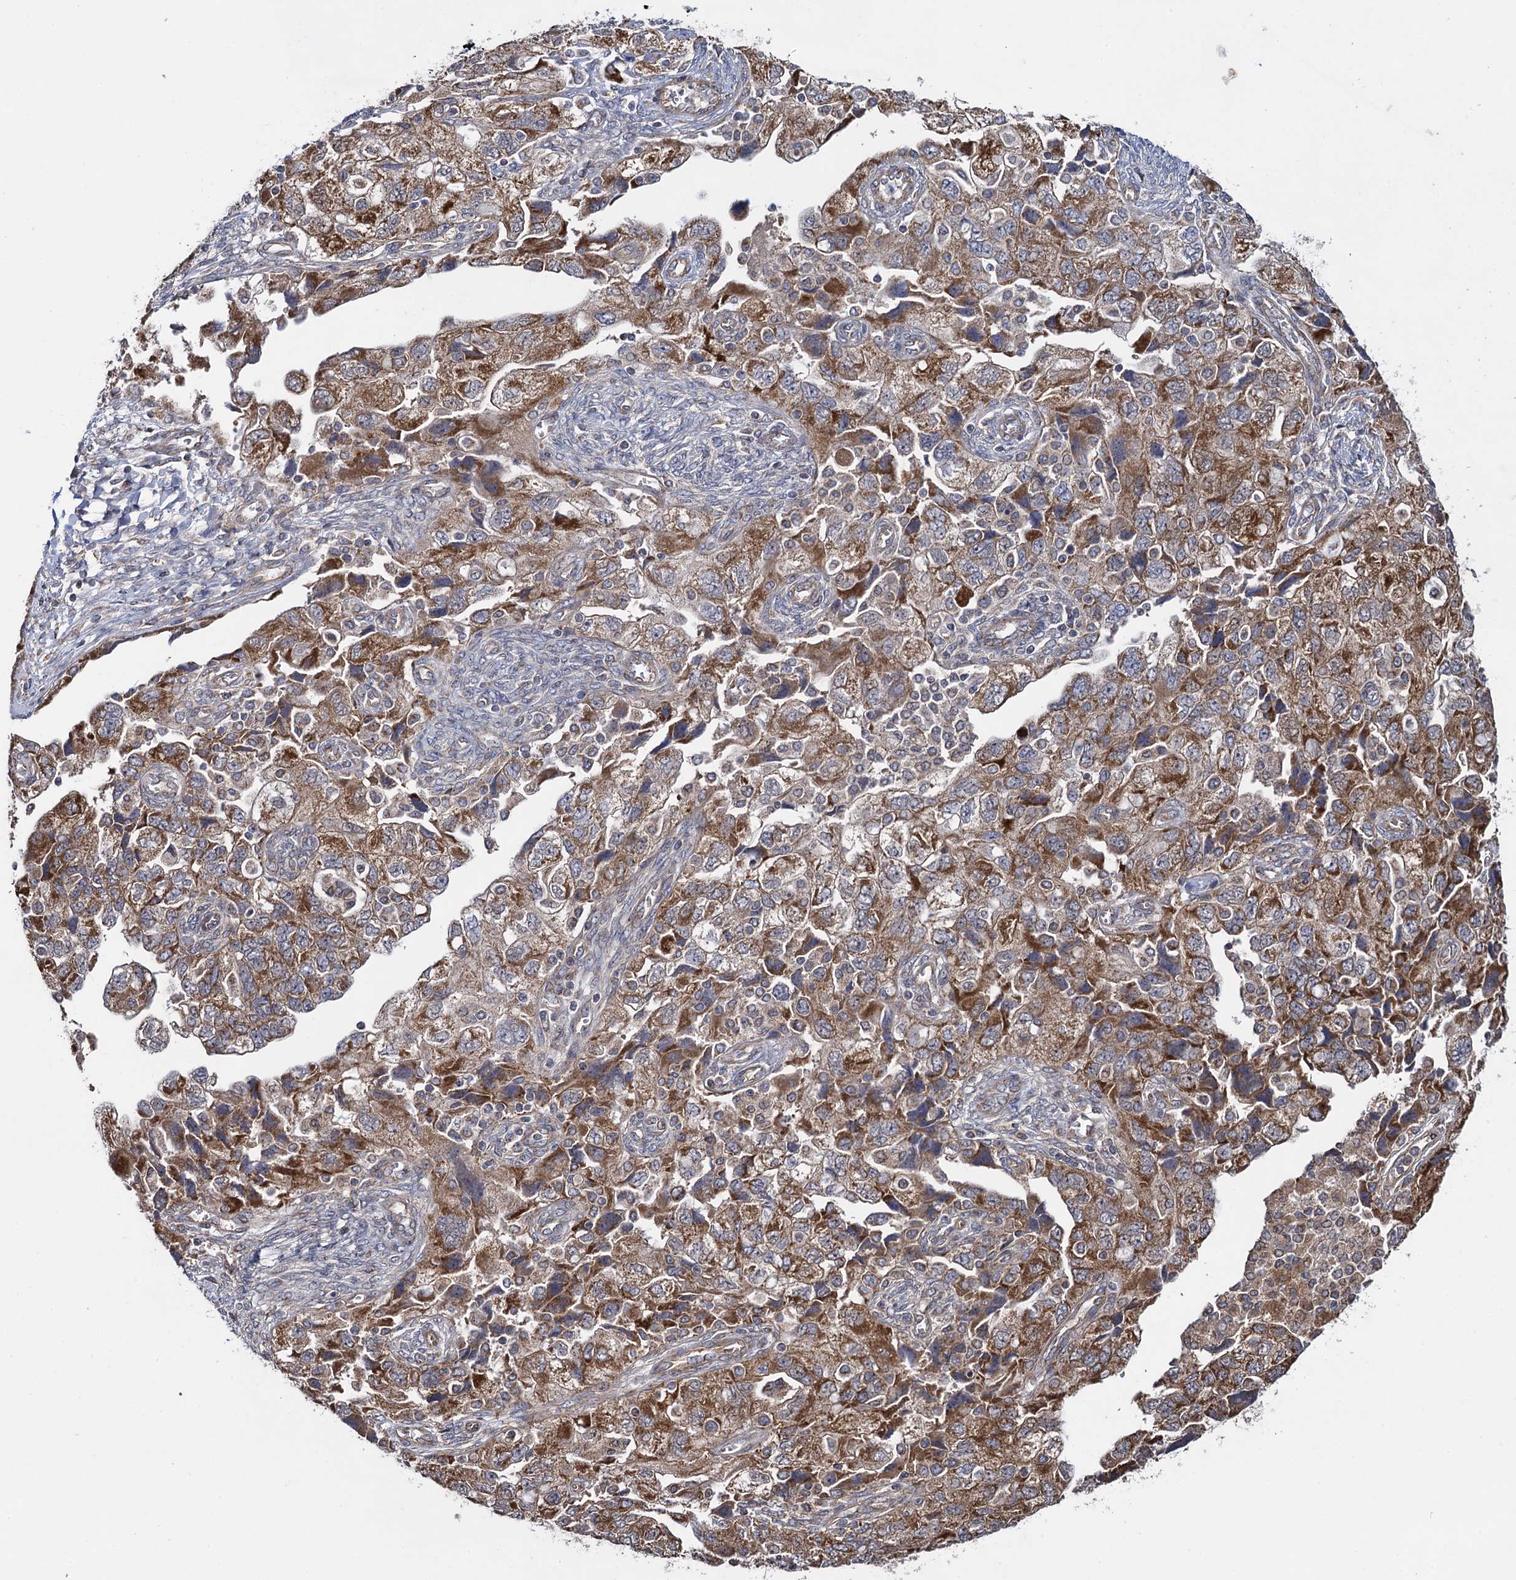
{"staining": {"intensity": "moderate", "quantity": ">75%", "location": "cytoplasmic/membranous"}, "tissue": "ovarian cancer", "cell_type": "Tumor cells", "image_type": "cancer", "snomed": [{"axis": "morphology", "description": "Carcinoma, NOS"}, {"axis": "morphology", "description": "Cystadenocarcinoma, serous, NOS"}, {"axis": "topography", "description": "Ovary"}], "caption": "Moderate cytoplasmic/membranous protein expression is appreciated in about >75% of tumor cells in ovarian cancer. (DAB IHC with brightfield microscopy, high magnification).", "gene": "HAUS1", "patient": {"sex": "female", "age": 69}}